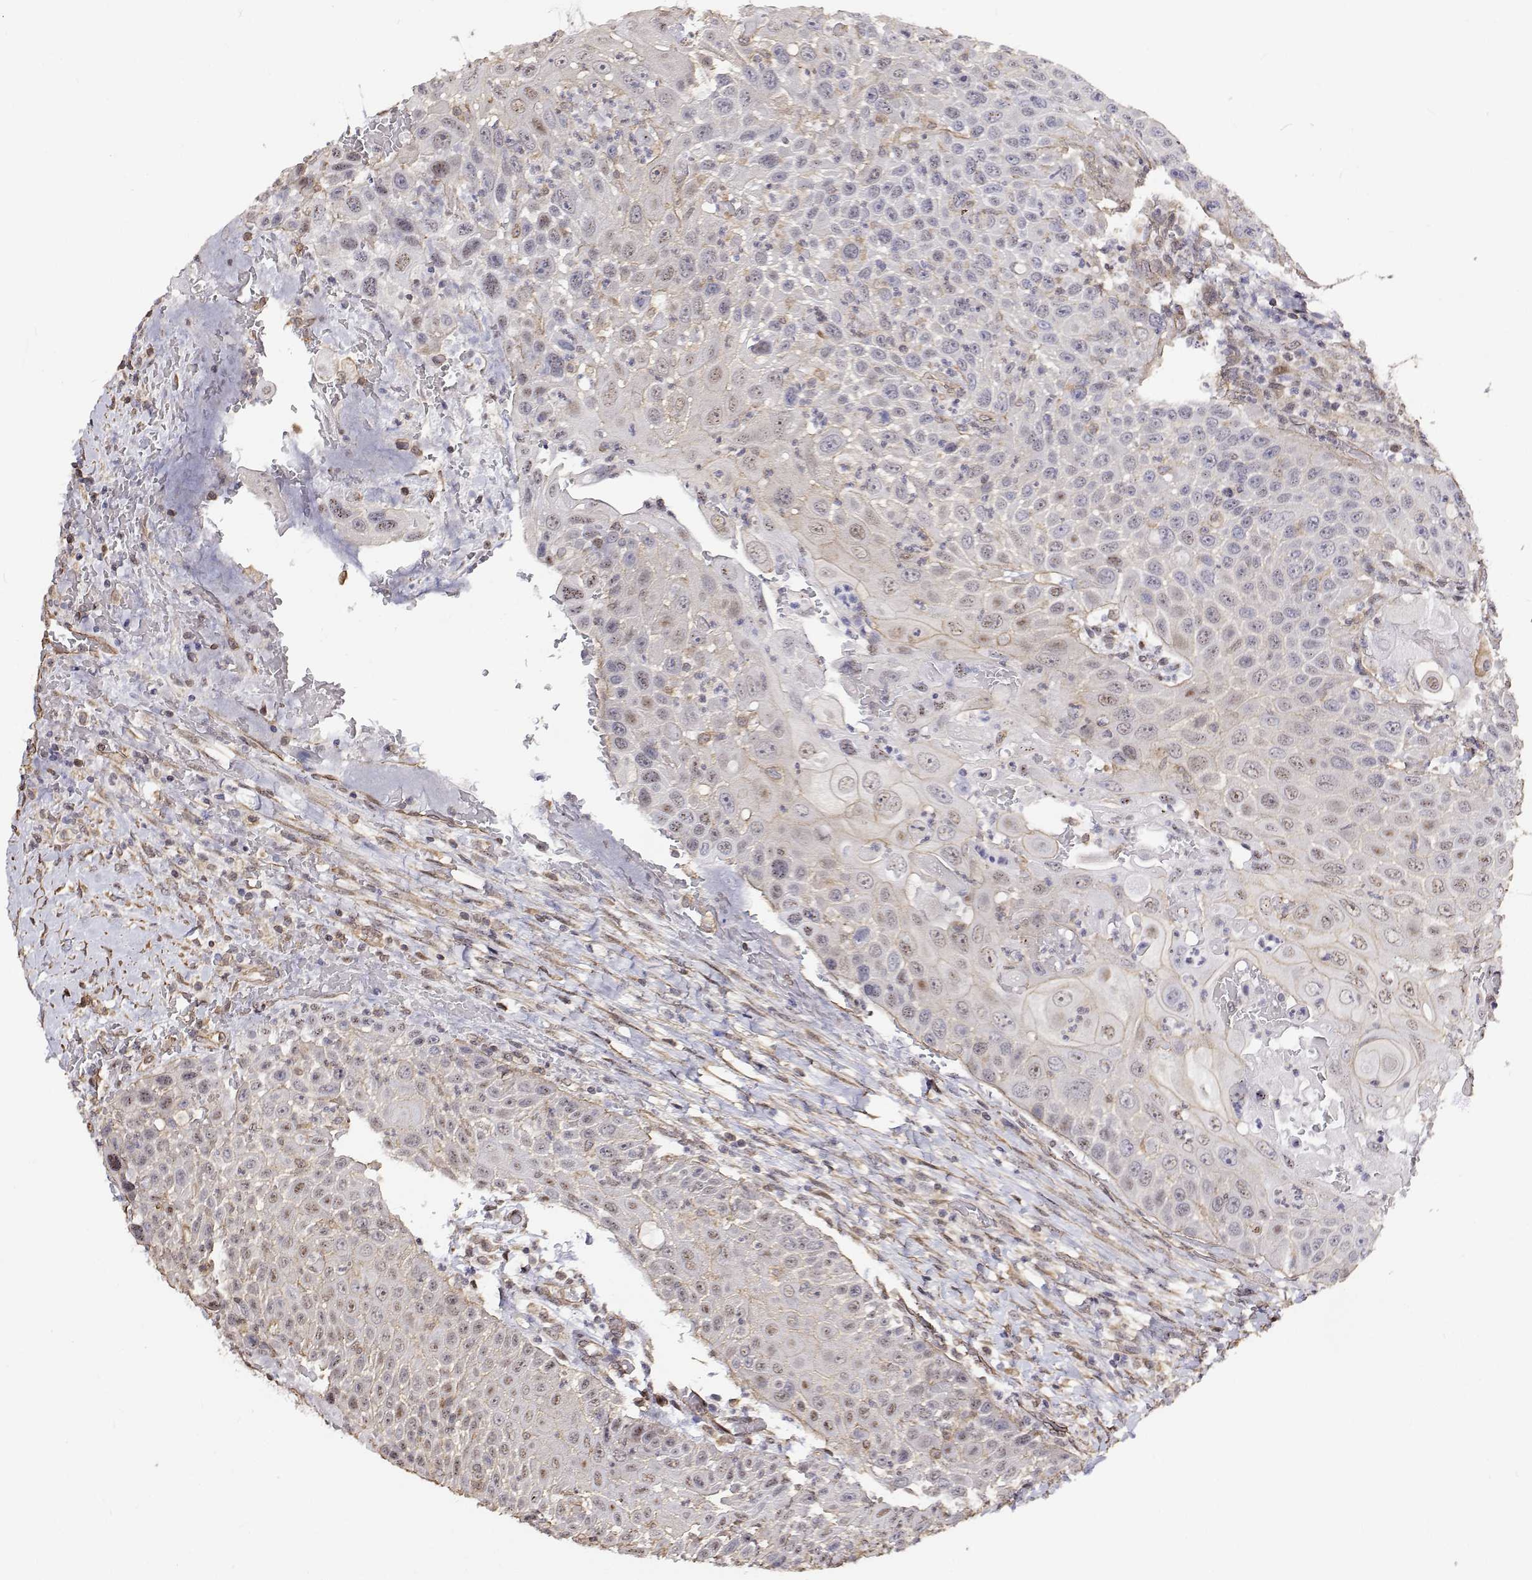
{"staining": {"intensity": "negative", "quantity": "none", "location": "none"}, "tissue": "head and neck cancer", "cell_type": "Tumor cells", "image_type": "cancer", "snomed": [{"axis": "morphology", "description": "Squamous cell carcinoma, NOS"}, {"axis": "topography", "description": "Head-Neck"}], "caption": "Tumor cells are negative for brown protein staining in squamous cell carcinoma (head and neck).", "gene": "GSDMA", "patient": {"sex": "male", "age": 69}}